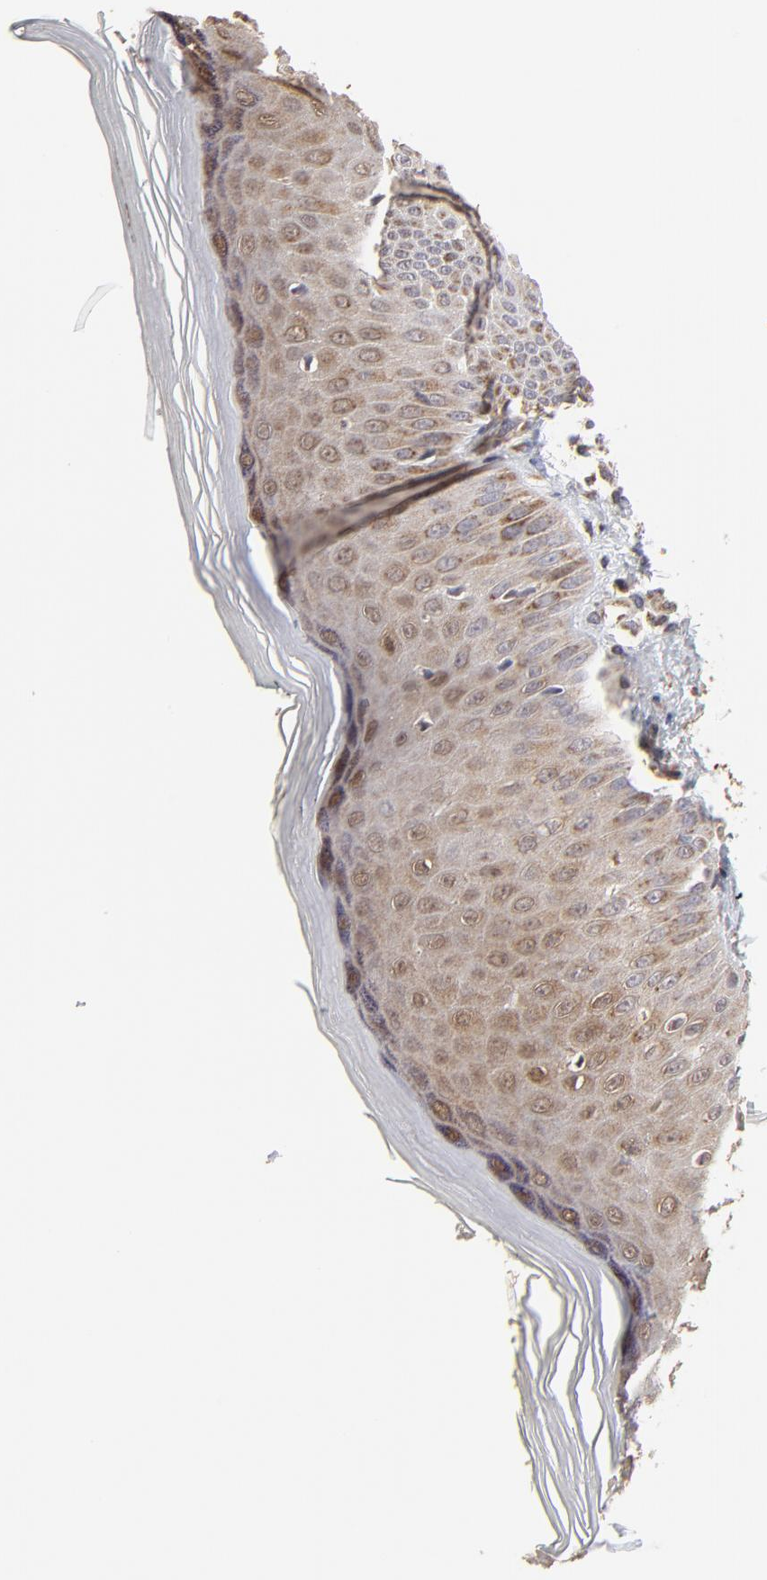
{"staining": {"intensity": "moderate", "quantity": ">75%", "location": "cytoplasmic/membranous"}, "tissue": "skin", "cell_type": "Epidermal cells", "image_type": "normal", "snomed": [{"axis": "morphology", "description": "Normal tissue, NOS"}, {"axis": "morphology", "description": "Inflammation, NOS"}, {"axis": "topography", "description": "Soft tissue"}, {"axis": "topography", "description": "Anal"}], "caption": "Immunohistochemical staining of unremarkable skin exhibits moderate cytoplasmic/membranous protein staining in approximately >75% of epidermal cells. (brown staining indicates protein expression, while blue staining denotes nuclei).", "gene": "ZNF550", "patient": {"sex": "female", "age": 15}}